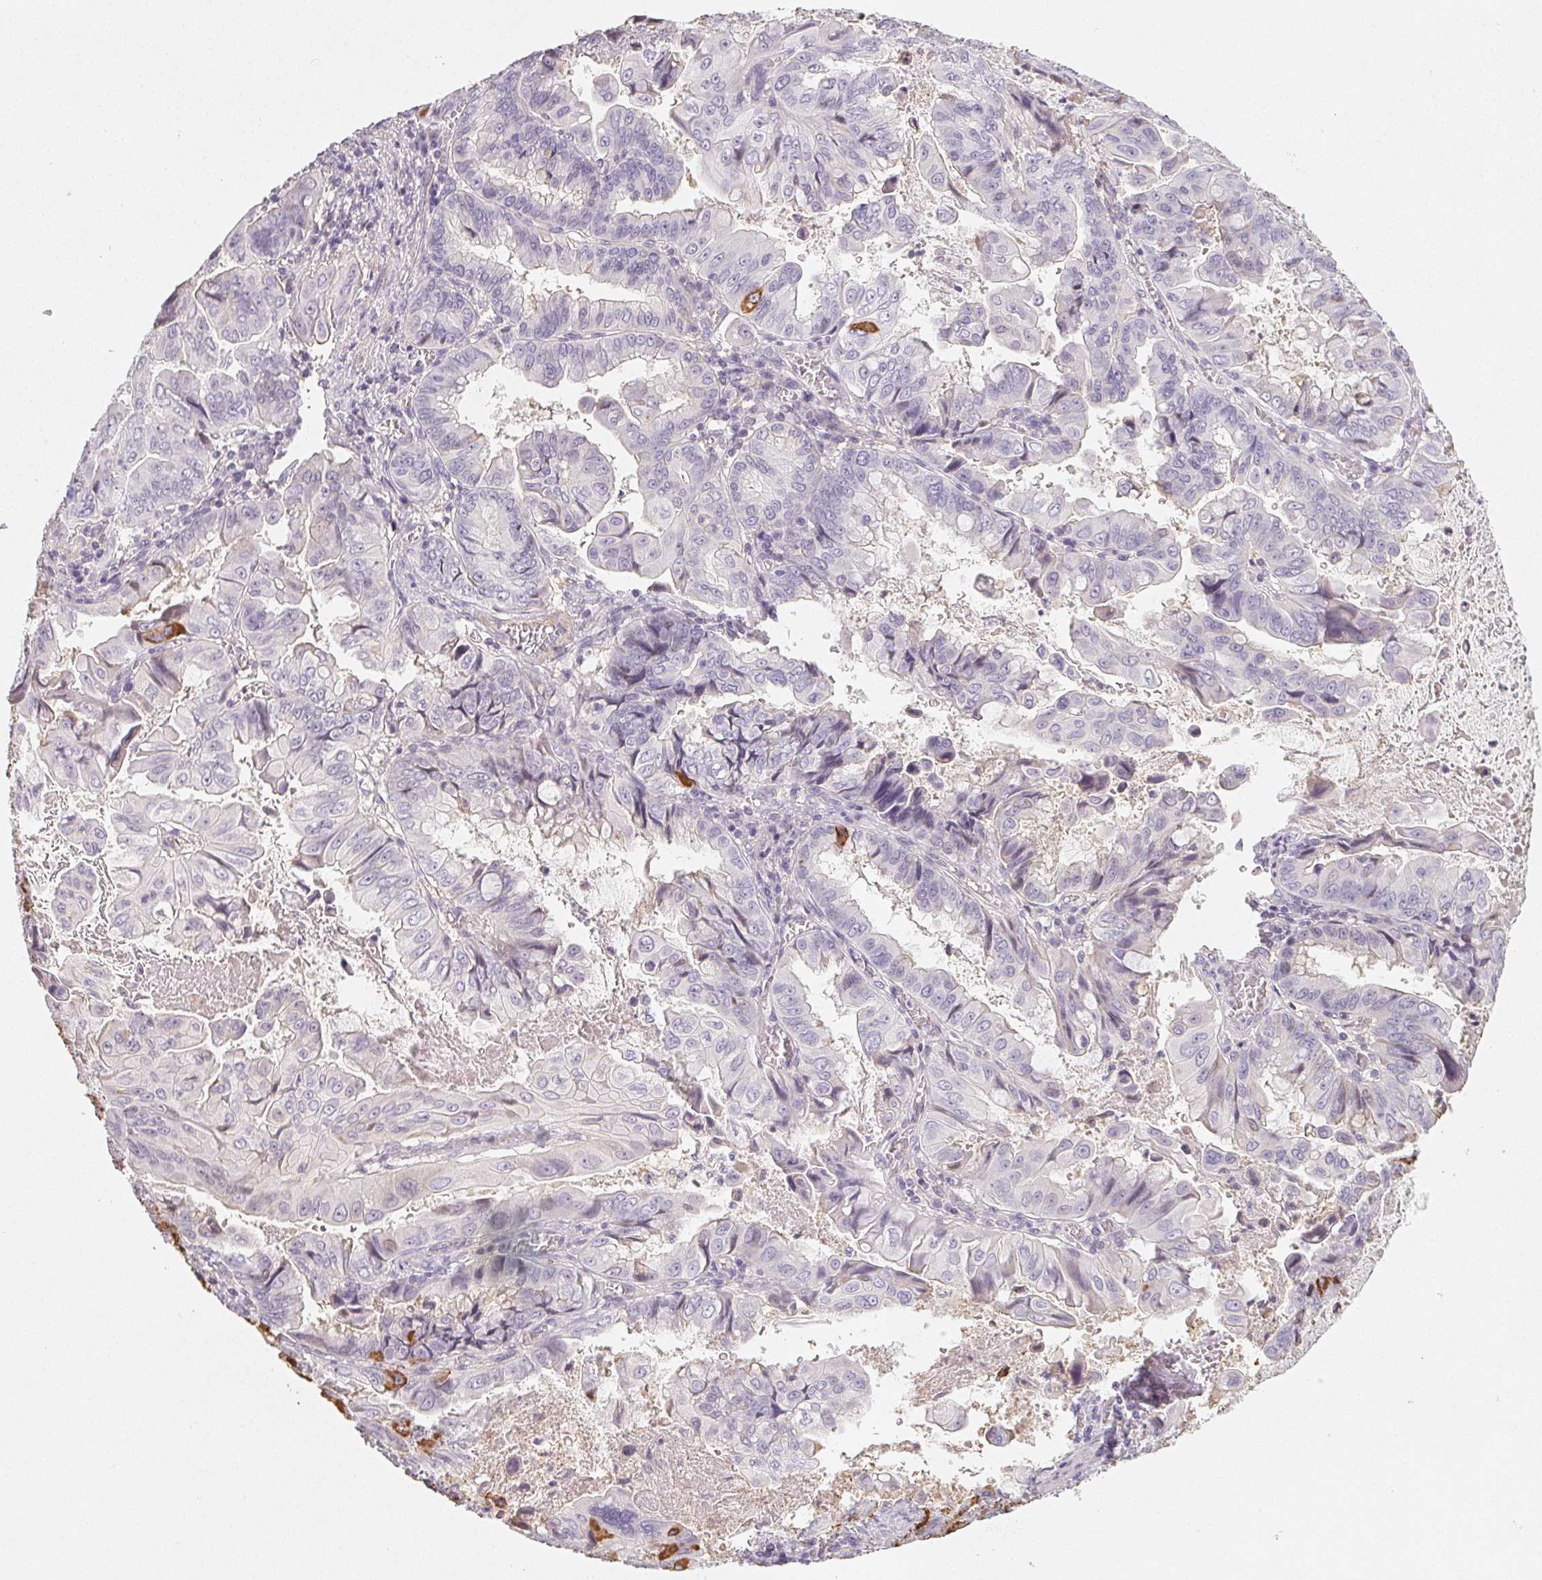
{"staining": {"intensity": "strong", "quantity": "<25%", "location": "cytoplasmic/membranous"}, "tissue": "stomach cancer", "cell_type": "Tumor cells", "image_type": "cancer", "snomed": [{"axis": "morphology", "description": "Adenocarcinoma, NOS"}, {"axis": "topography", "description": "Stomach, upper"}], "caption": "An image showing strong cytoplasmic/membranous staining in about <25% of tumor cells in stomach adenocarcinoma, as visualized by brown immunohistochemical staining.", "gene": "LRRC23", "patient": {"sex": "male", "age": 80}}